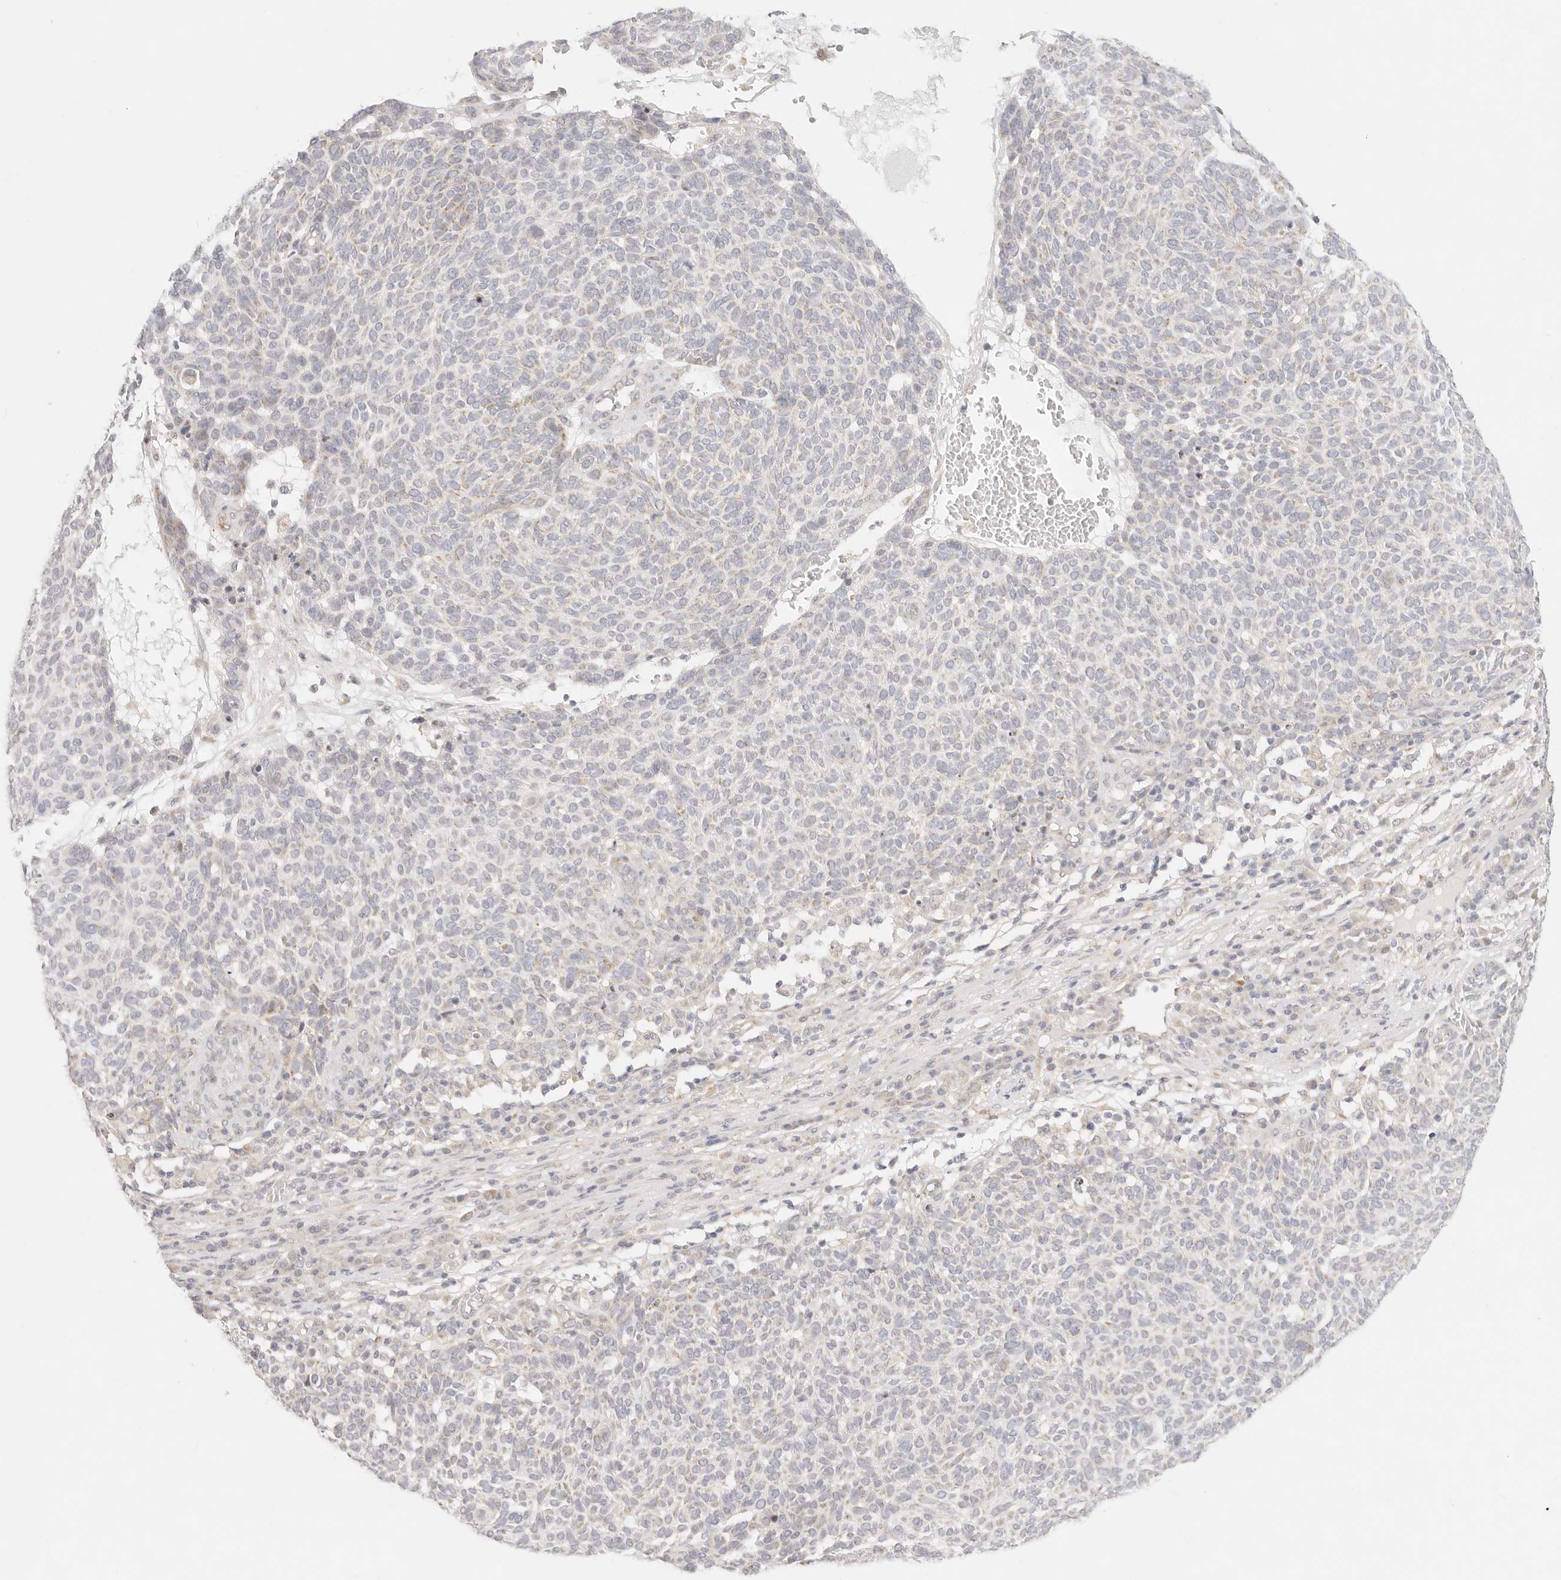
{"staining": {"intensity": "negative", "quantity": "none", "location": "none"}, "tissue": "skin cancer", "cell_type": "Tumor cells", "image_type": "cancer", "snomed": [{"axis": "morphology", "description": "Squamous cell carcinoma, NOS"}, {"axis": "topography", "description": "Skin"}], "caption": "Immunohistochemistry photomicrograph of neoplastic tissue: human skin cancer stained with DAB exhibits no significant protein staining in tumor cells.", "gene": "GPR156", "patient": {"sex": "female", "age": 90}}